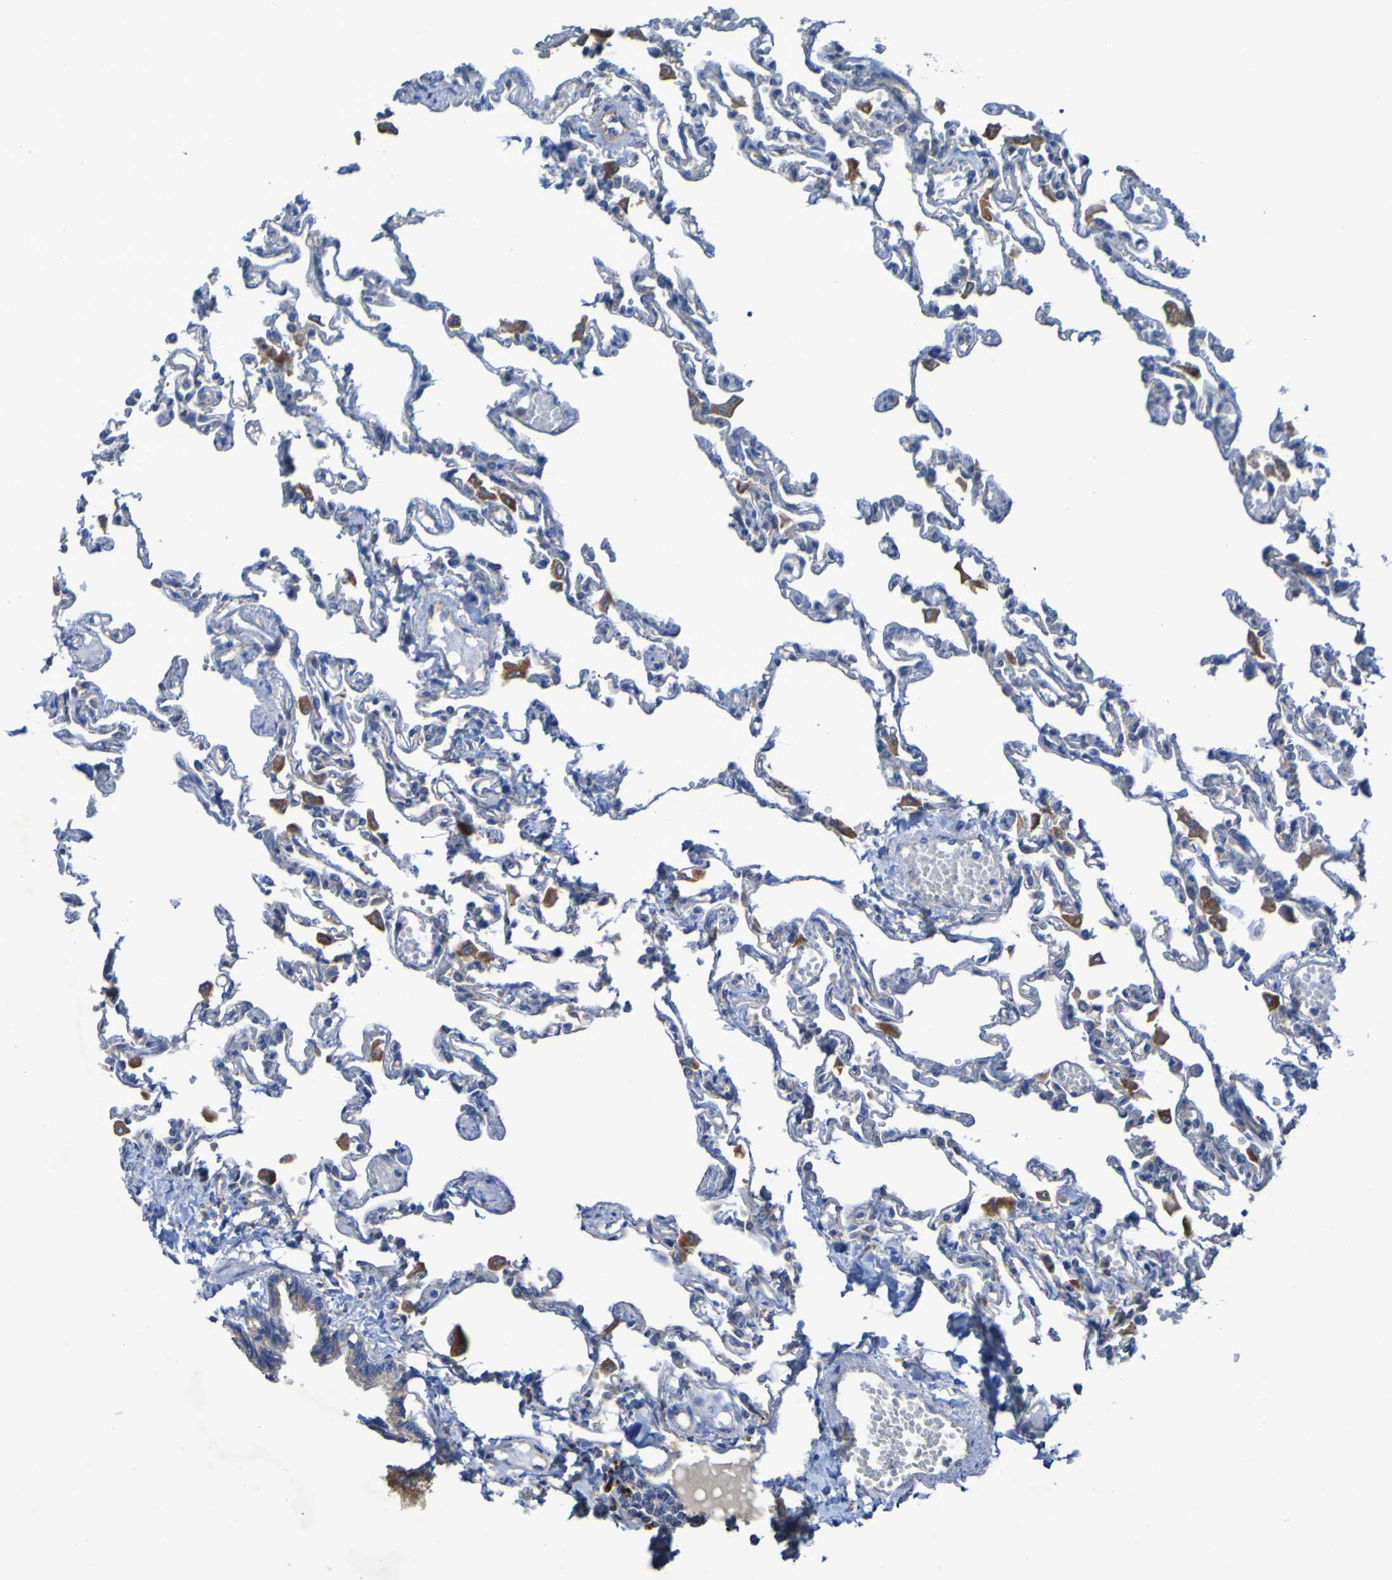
{"staining": {"intensity": "negative", "quantity": "none", "location": "none"}, "tissue": "lung", "cell_type": "Alveolar cells", "image_type": "normal", "snomed": [{"axis": "morphology", "description": "Normal tissue, NOS"}, {"axis": "topography", "description": "Lung"}], "caption": "The IHC image has no significant staining in alveolar cells of lung.", "gene": "ARHGEF16", "patient": {"sex": "male", "age": 21}}